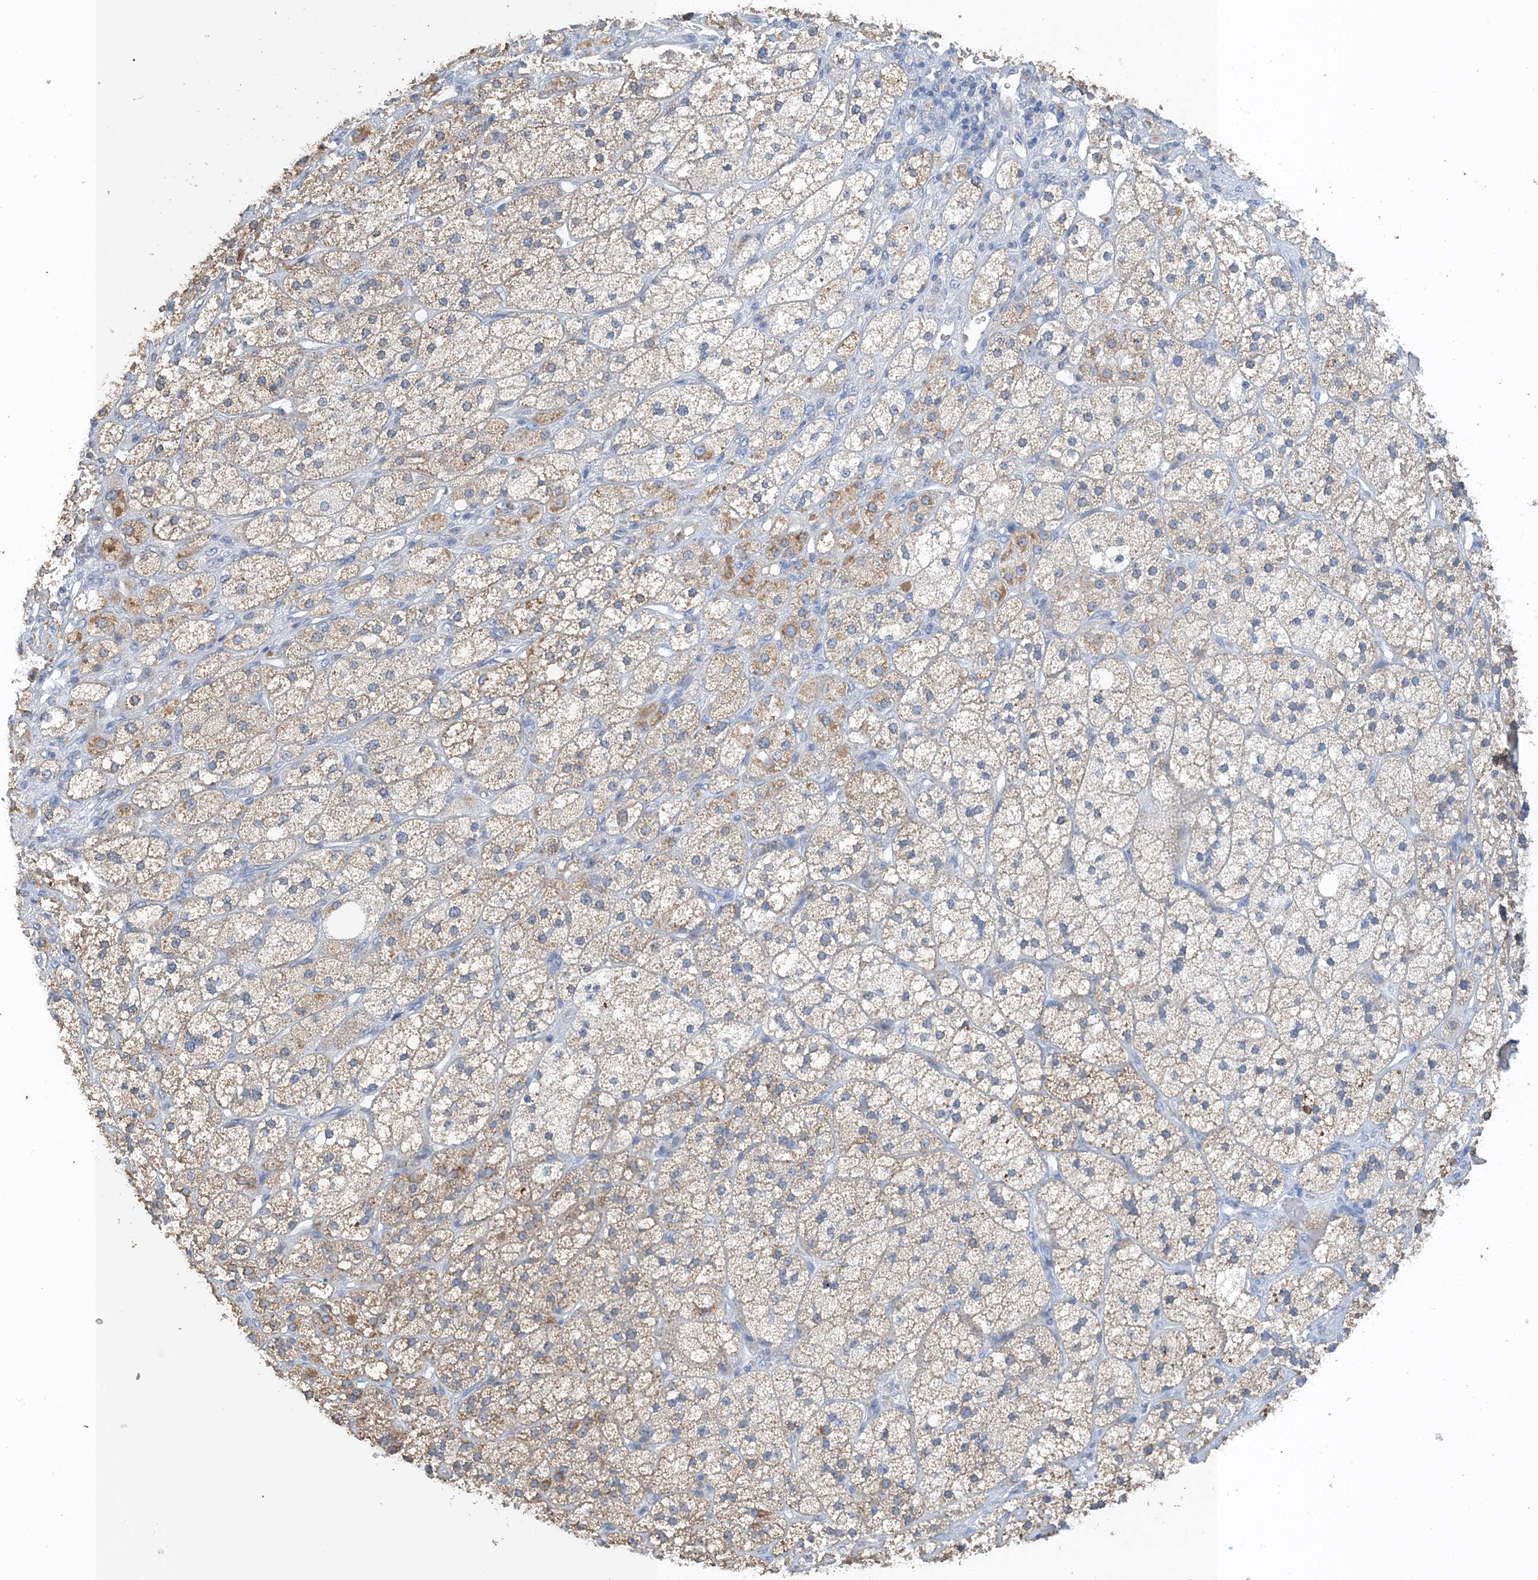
{"staining": {"intensity": "moderate", "quantity": "25%-75%", "location": "cytoplasmic/membranous"}, "tissue": "adrenal gland", "cell_type": "Glandular cells", "image_type": "normal", "snomed": [{"axis": "morphology", "description": "Normal tissue, NOS"}, {"axis": "topography", "description": "Adrenal gland"}], "caption": "Glandular cells display medium levels of moderate cytoplasmic/membranous staining in approximately 25%-75% of cells in unremarkable adrenal gland. (brown staining indicates protein expression, while blue staining denotes nuclei).", "gene": "CTRL", "patient": {"sex": "male", "age": 61}}